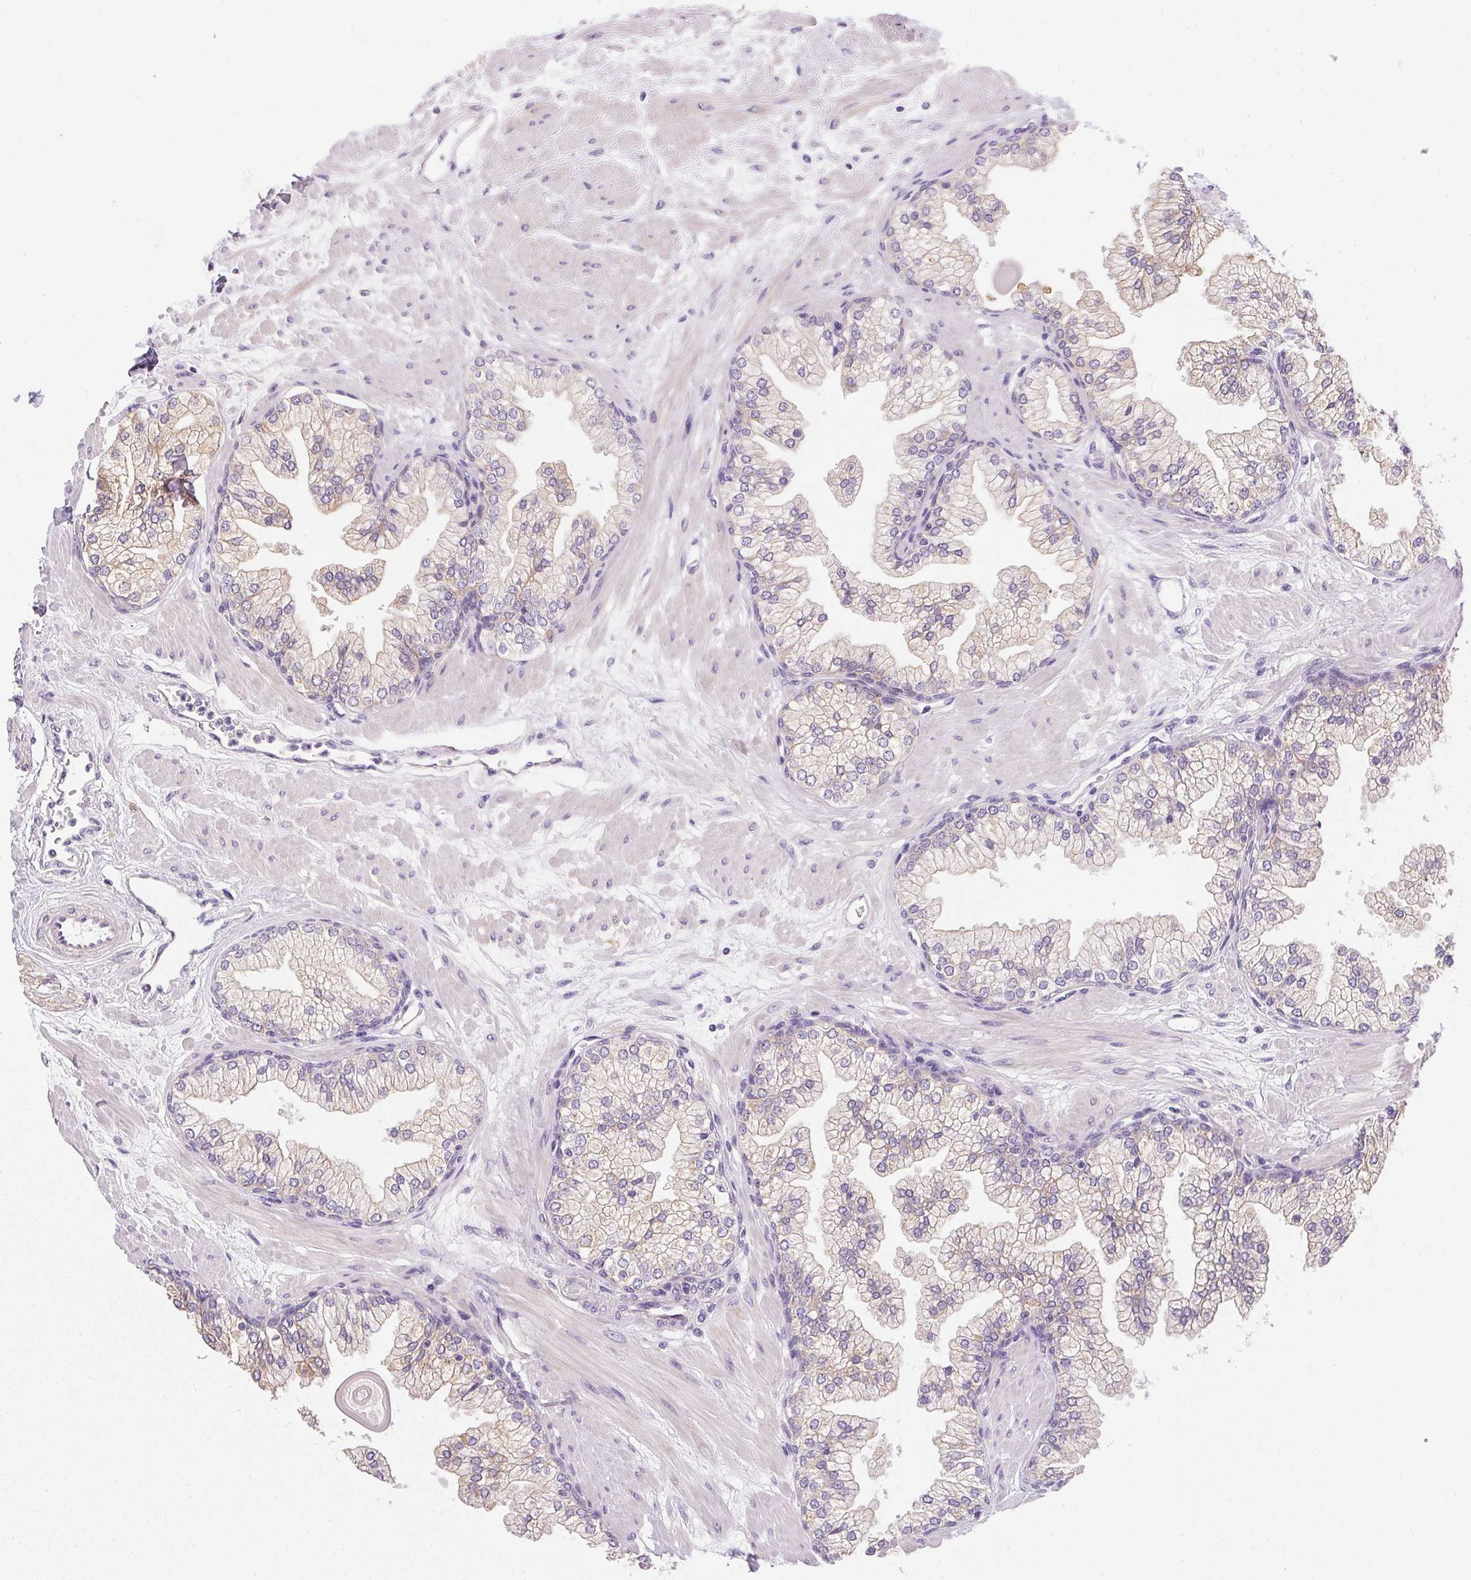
{"staining": {"intensity": "weak", "quantity": "<25%", "location": "cytoplasmic/membranous"}, "tissue": "prostate", "cell_type": "Glandular cells", "image_type": "normal", "snomed": [{"axis": "morphology", "description": "Normal tissue, NOS"}, {"axis": "topography", "description": "Prostate"}, {"axis": "topography", "description": "Peripheral nerve tissue"}], "caption": "Immunohistochemical staining of normal prostate shows no significant positivity in glandular cells.", "gene": "SLC17A7", "patient": {"sex": "male", "age": 61}}